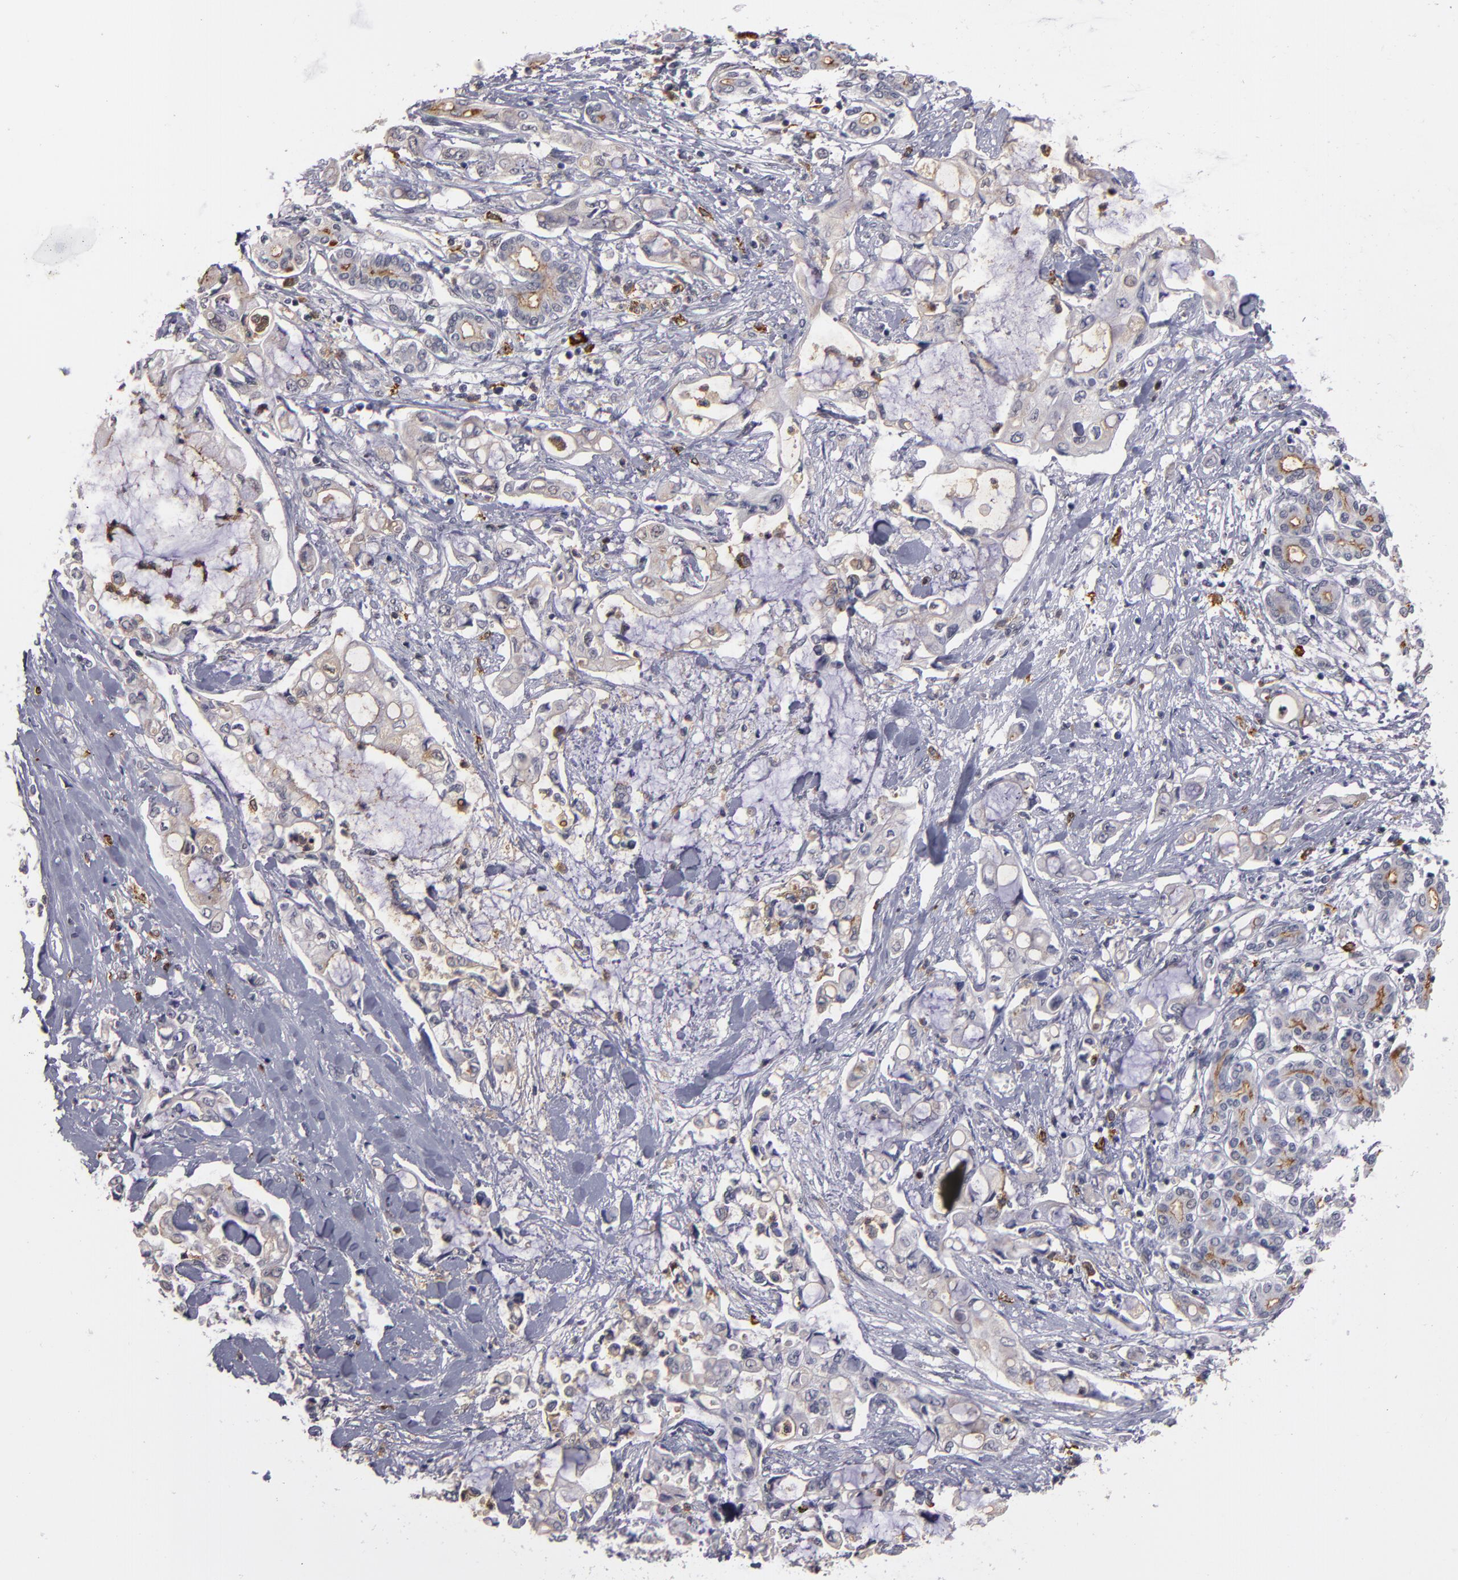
{"staining": {"intensity": "weak", "quantity": ">75%", "location": "cytoplasmic/membranous"}, "tissue": "pancreatic cancer", "cell_type": "Tumor cells", "image_type": "cancer", "snomed": [{"axis": "morphology", "description": "Adenocarcinoma, NOS"}, {"axis": "topography", "description": "Pancreas"}], "caption": "High-magnification brightfield microscopy of pancreatic cancer (adenocarcinoma) stained with DAB (brown) and counterstained with hematoxylin (blue). tumor cells exhibit weak cytoplasmic/membranous positivity is identified in approximately>75% of cells.", "gene": "STX3", "patient": {"sex": "female", "age": 70}}